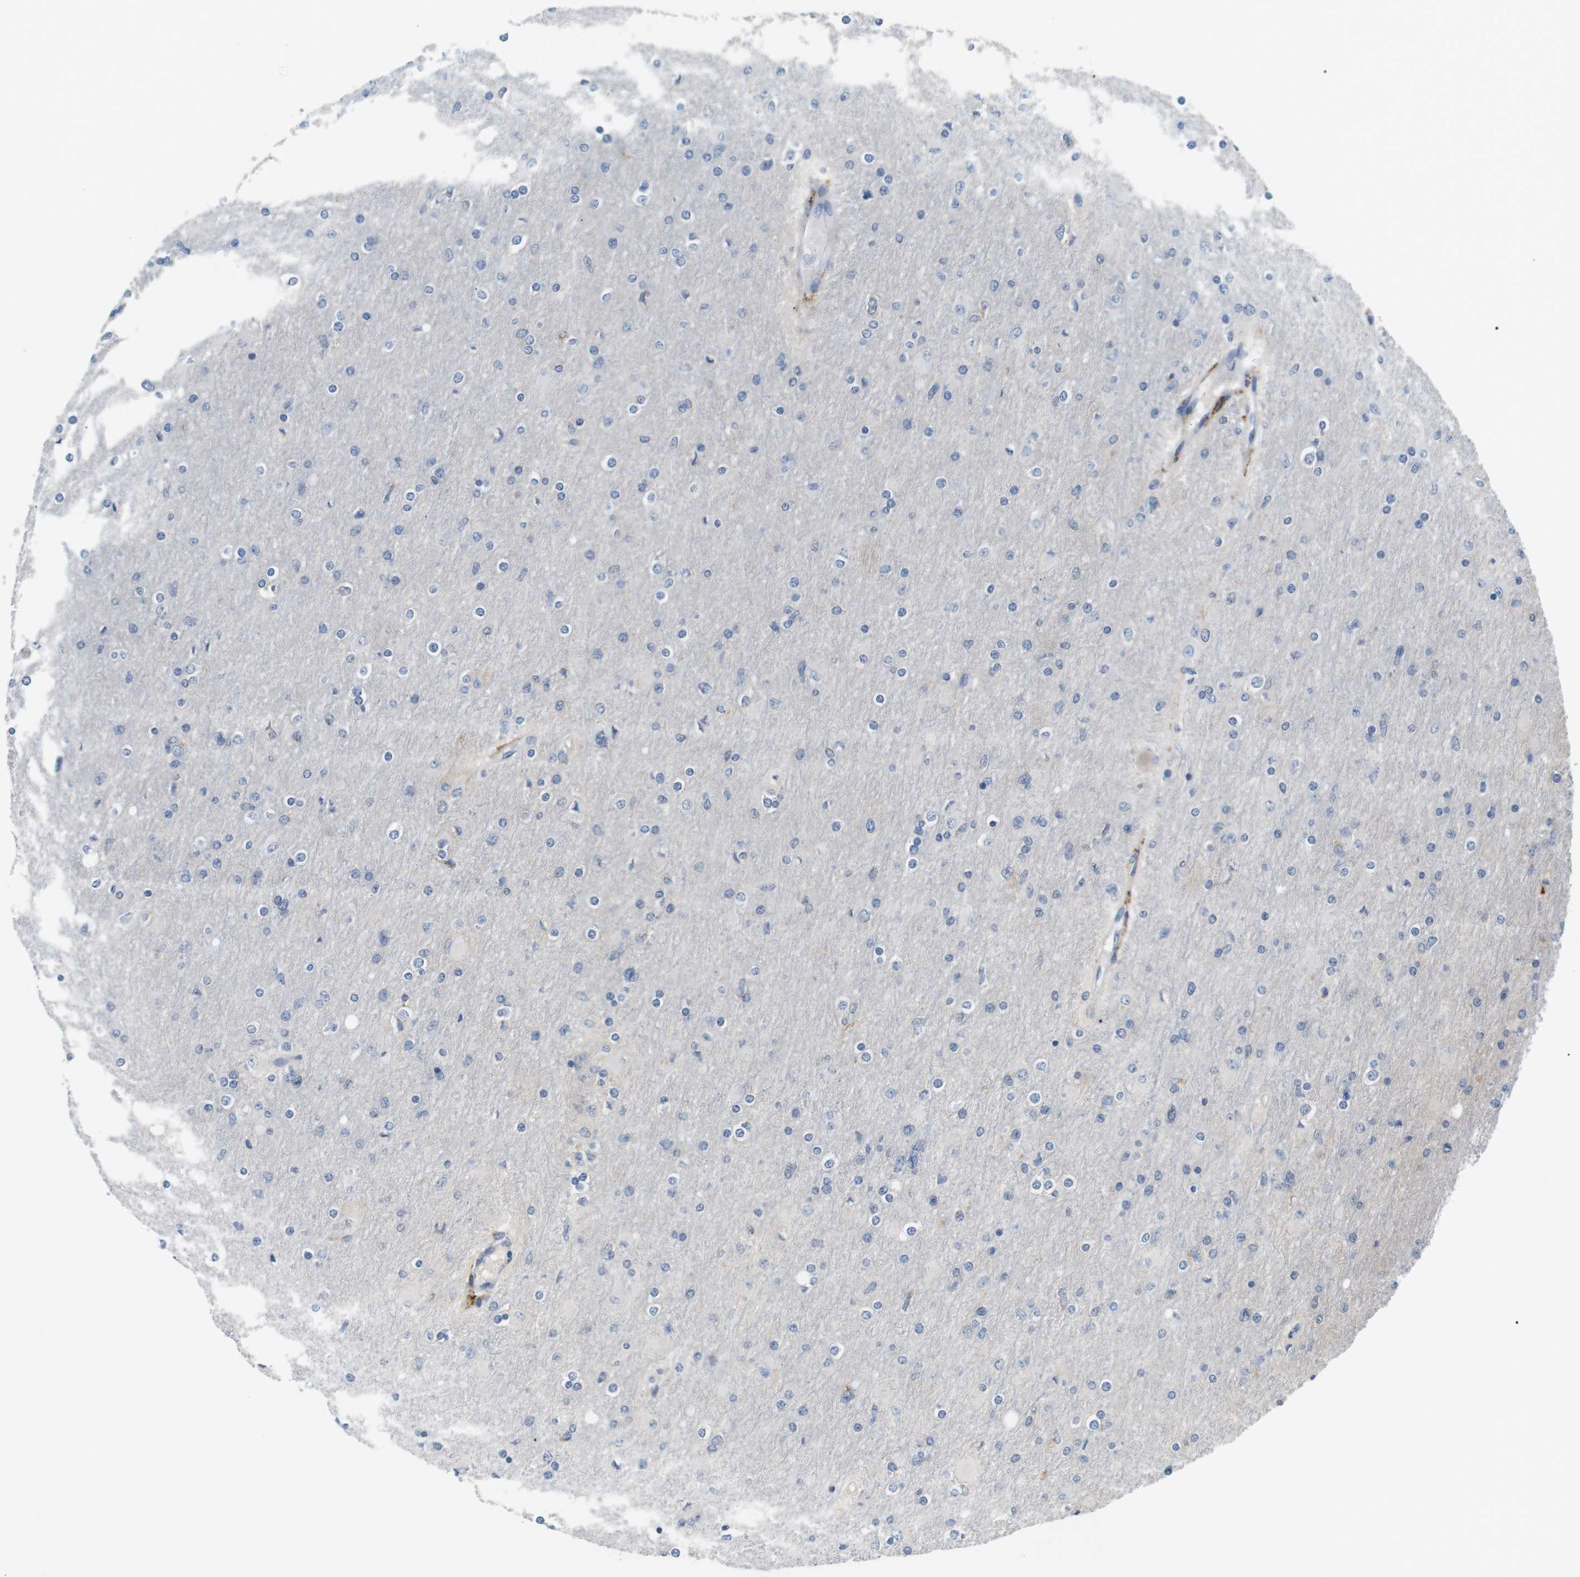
{"staining": {"intensity": "negative", "quantity": "none", "location": "none"}, "tissue": "glioma", "cell_type": "Tumor cells", "image_type": "cancer", "snomed": [{"axis": "morphology", "description": "Glioma, malignant, High grade"}, {"axis": "topography", "description": "Cerebral cortex"}], "caption": "IHC of malignant glioma (high-grade) demonstrates no expression in tumor cells.", "gene": "FCGRT", "patient": {"sex": "female", "age": 36}}